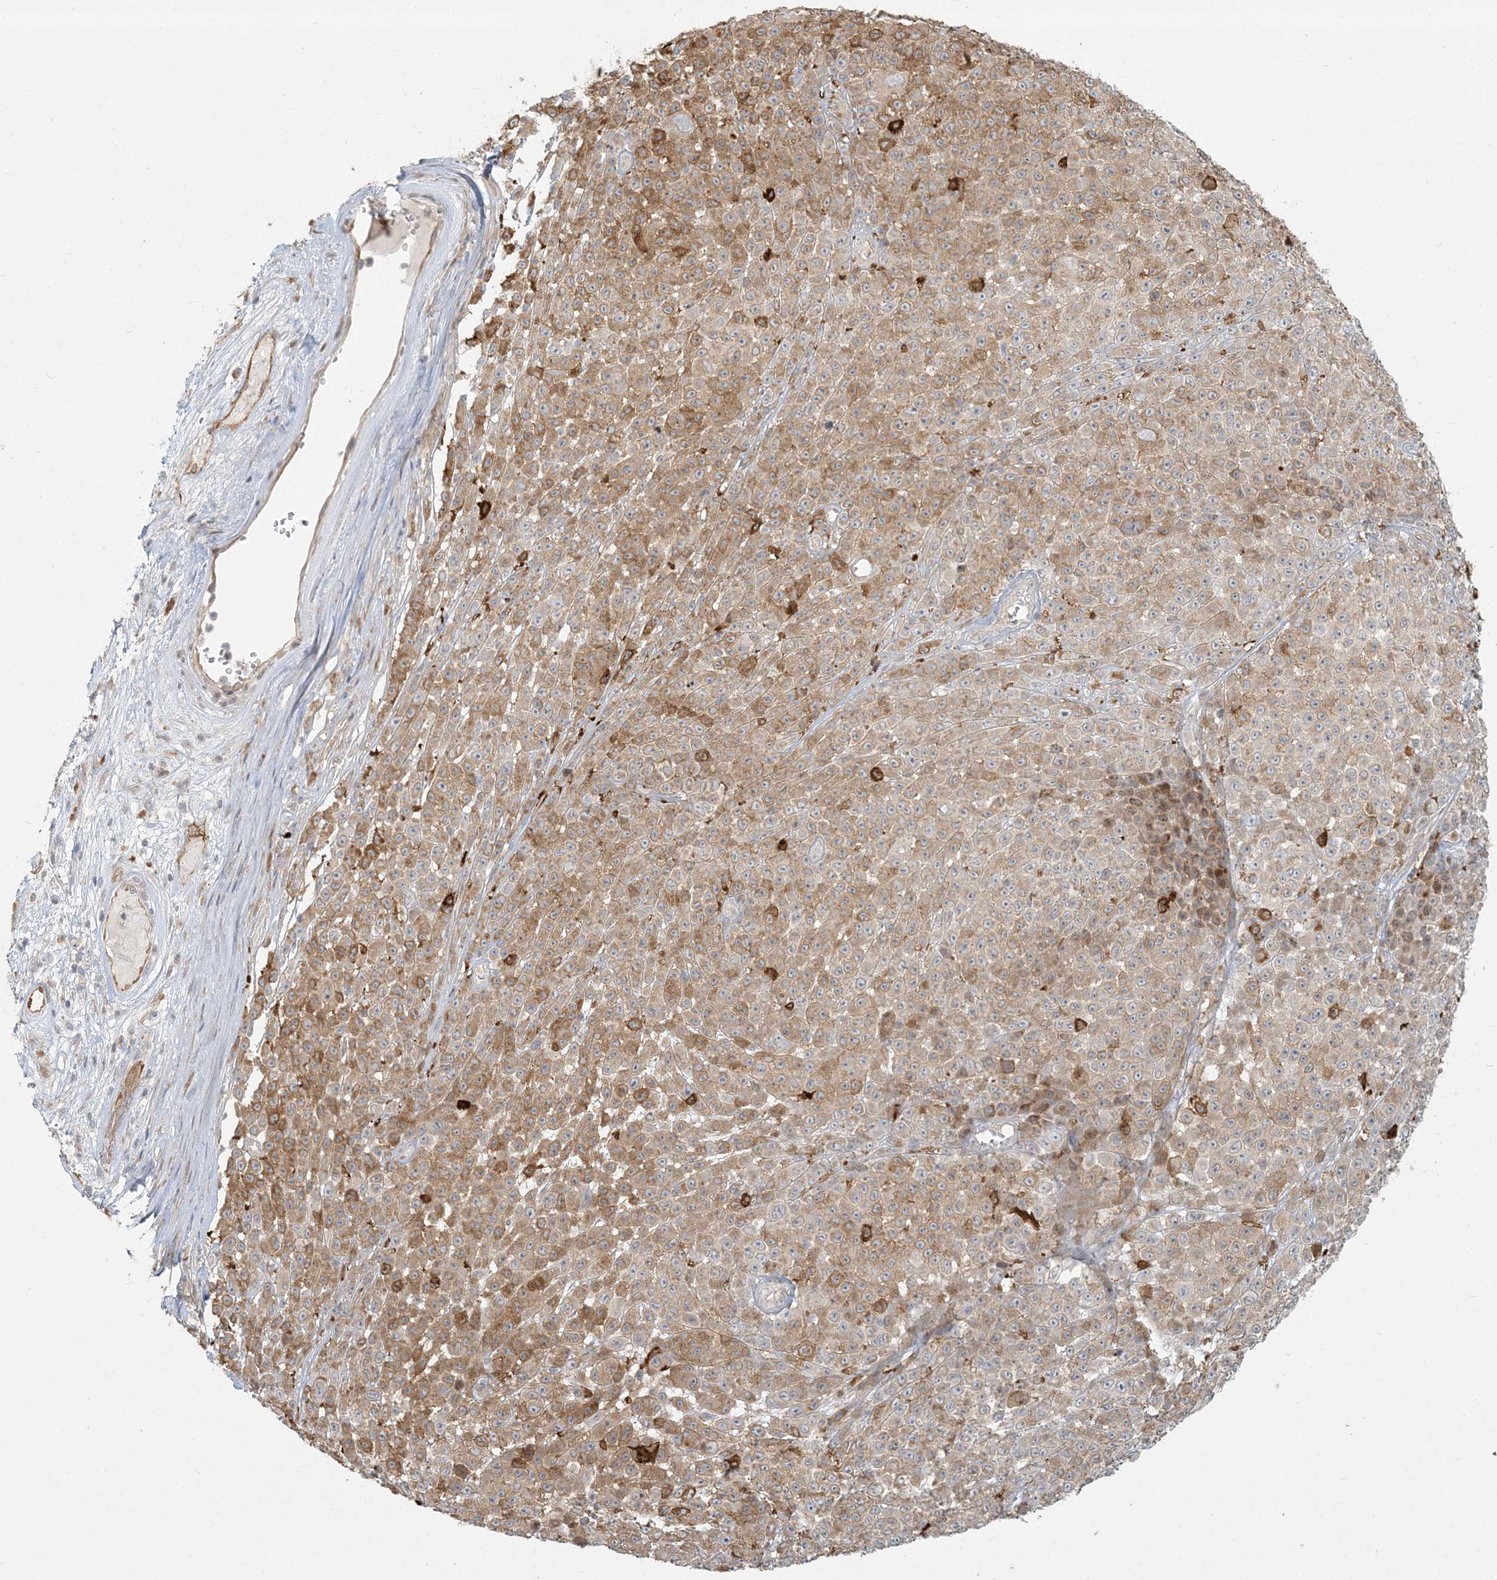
{"staining": {"intensity": "moderate", "quantity": ">75%", "location": "cytoplasmic/membranous"}, "tissue": "melanoma", "cell_type": "Tumor cells", "image_type": "cancer", "snomed": [{"axis": "morphology", "description": "Malignant melanoma, NOS"}, {"axis": "topography", "description": "Skin"}], "caption": "Immunohistochemistry staining of melanoma, which displays medium levels of moderate cytoplasmic/membranous positivity in about >75% of tumor cells indicating moderate cytoplasmic/membranous protein staining. The staining was performed using DAB (brown) for protein detection and nuclei were counterstained in hematoxylin (blue).", "gene": "BCORL1", "patient": {"sex": "female", "age": 94}}